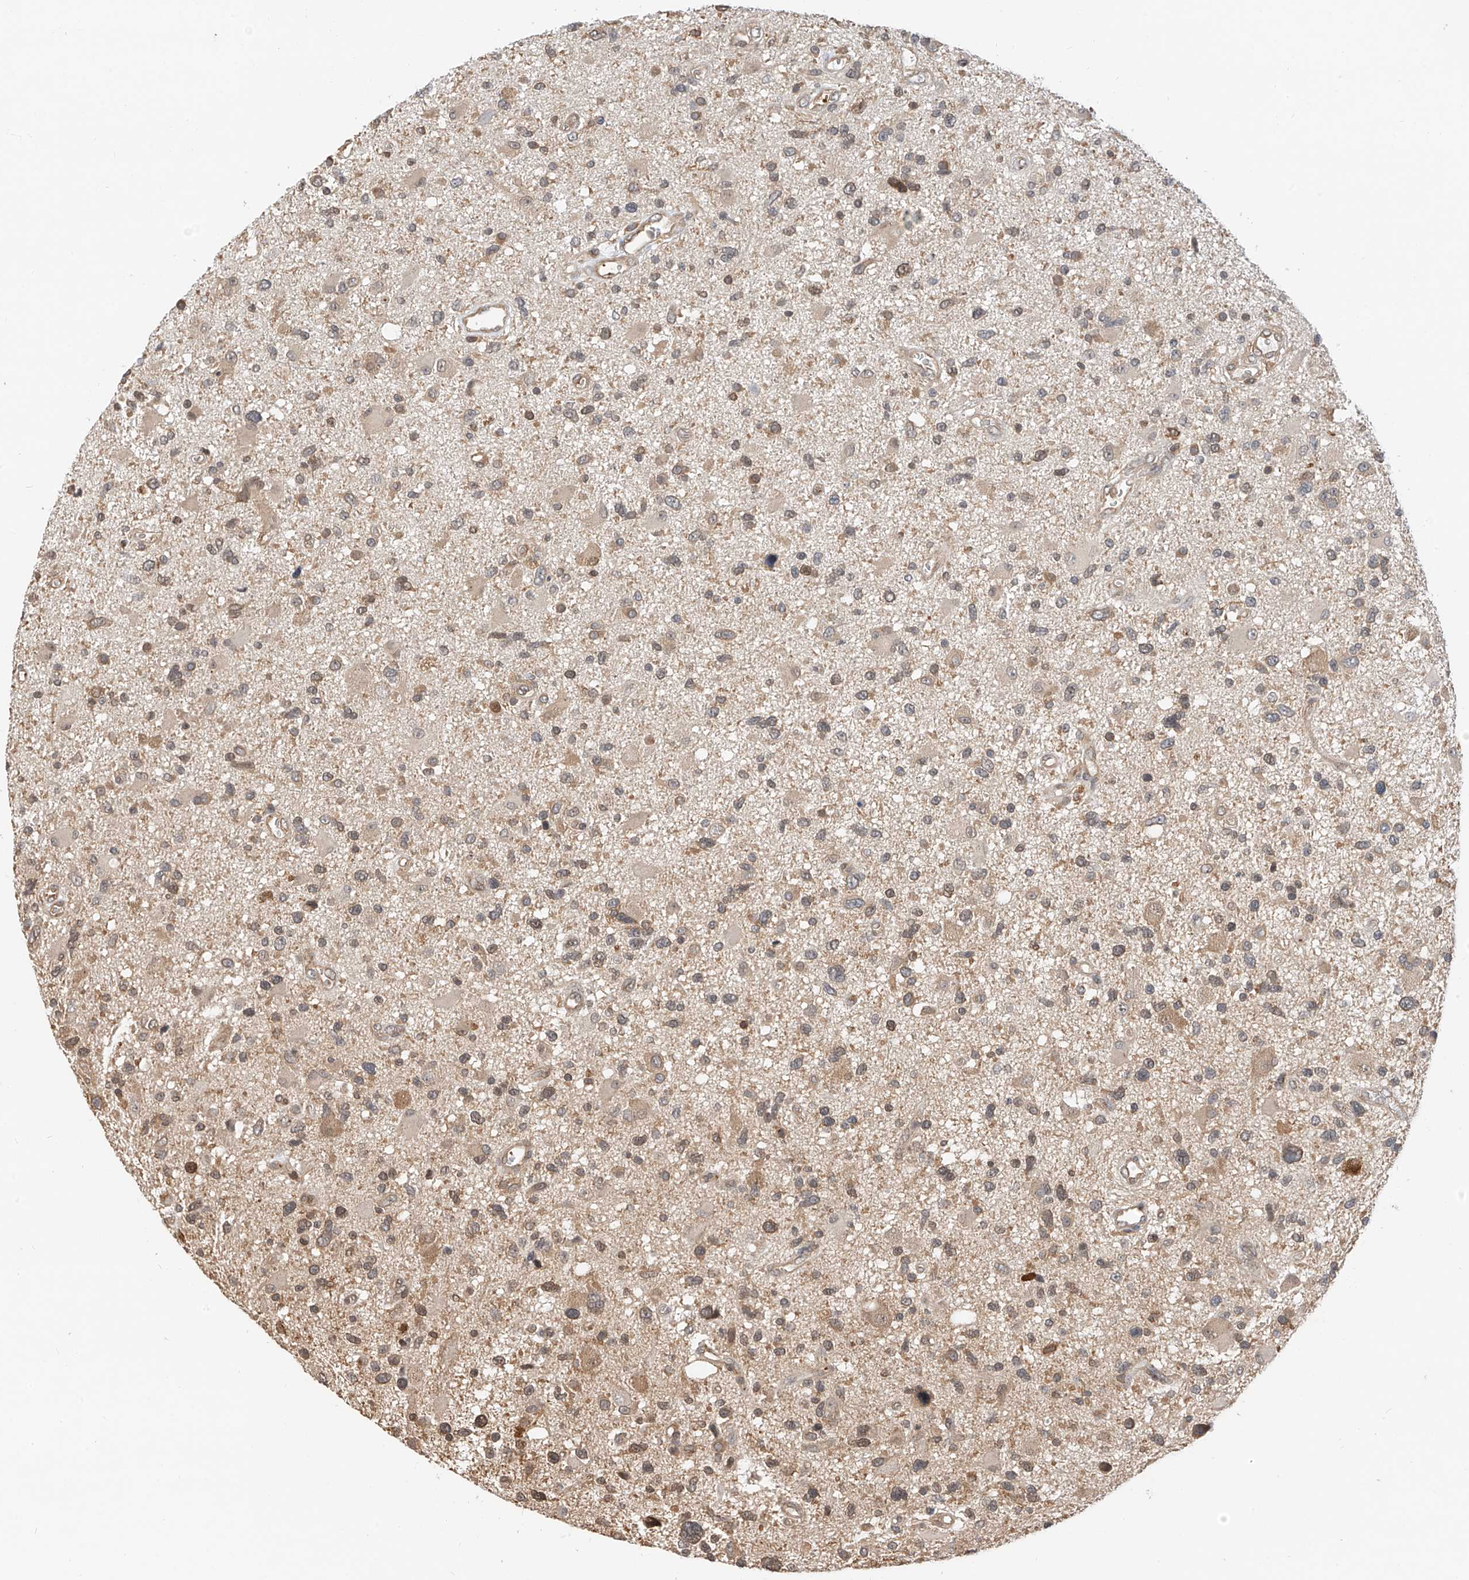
{"staining": {"intensity": "weak", "quantity": "<25%", "location": "cytoplasmic/membranous"}, "tissue": "glioma", "cell_type": "Tumor cells", "image_type": "cancer", "snomed": [{"axis": "morphology", "description": "Glioma, malignant, High grade"}, {"axis": "topography", "description": "Brain"}], "caption": "Tumor cells are negative for brown protein staining in glioma.", "gene": "PPA2", "patient": {"sex": "male", "age": 33}}